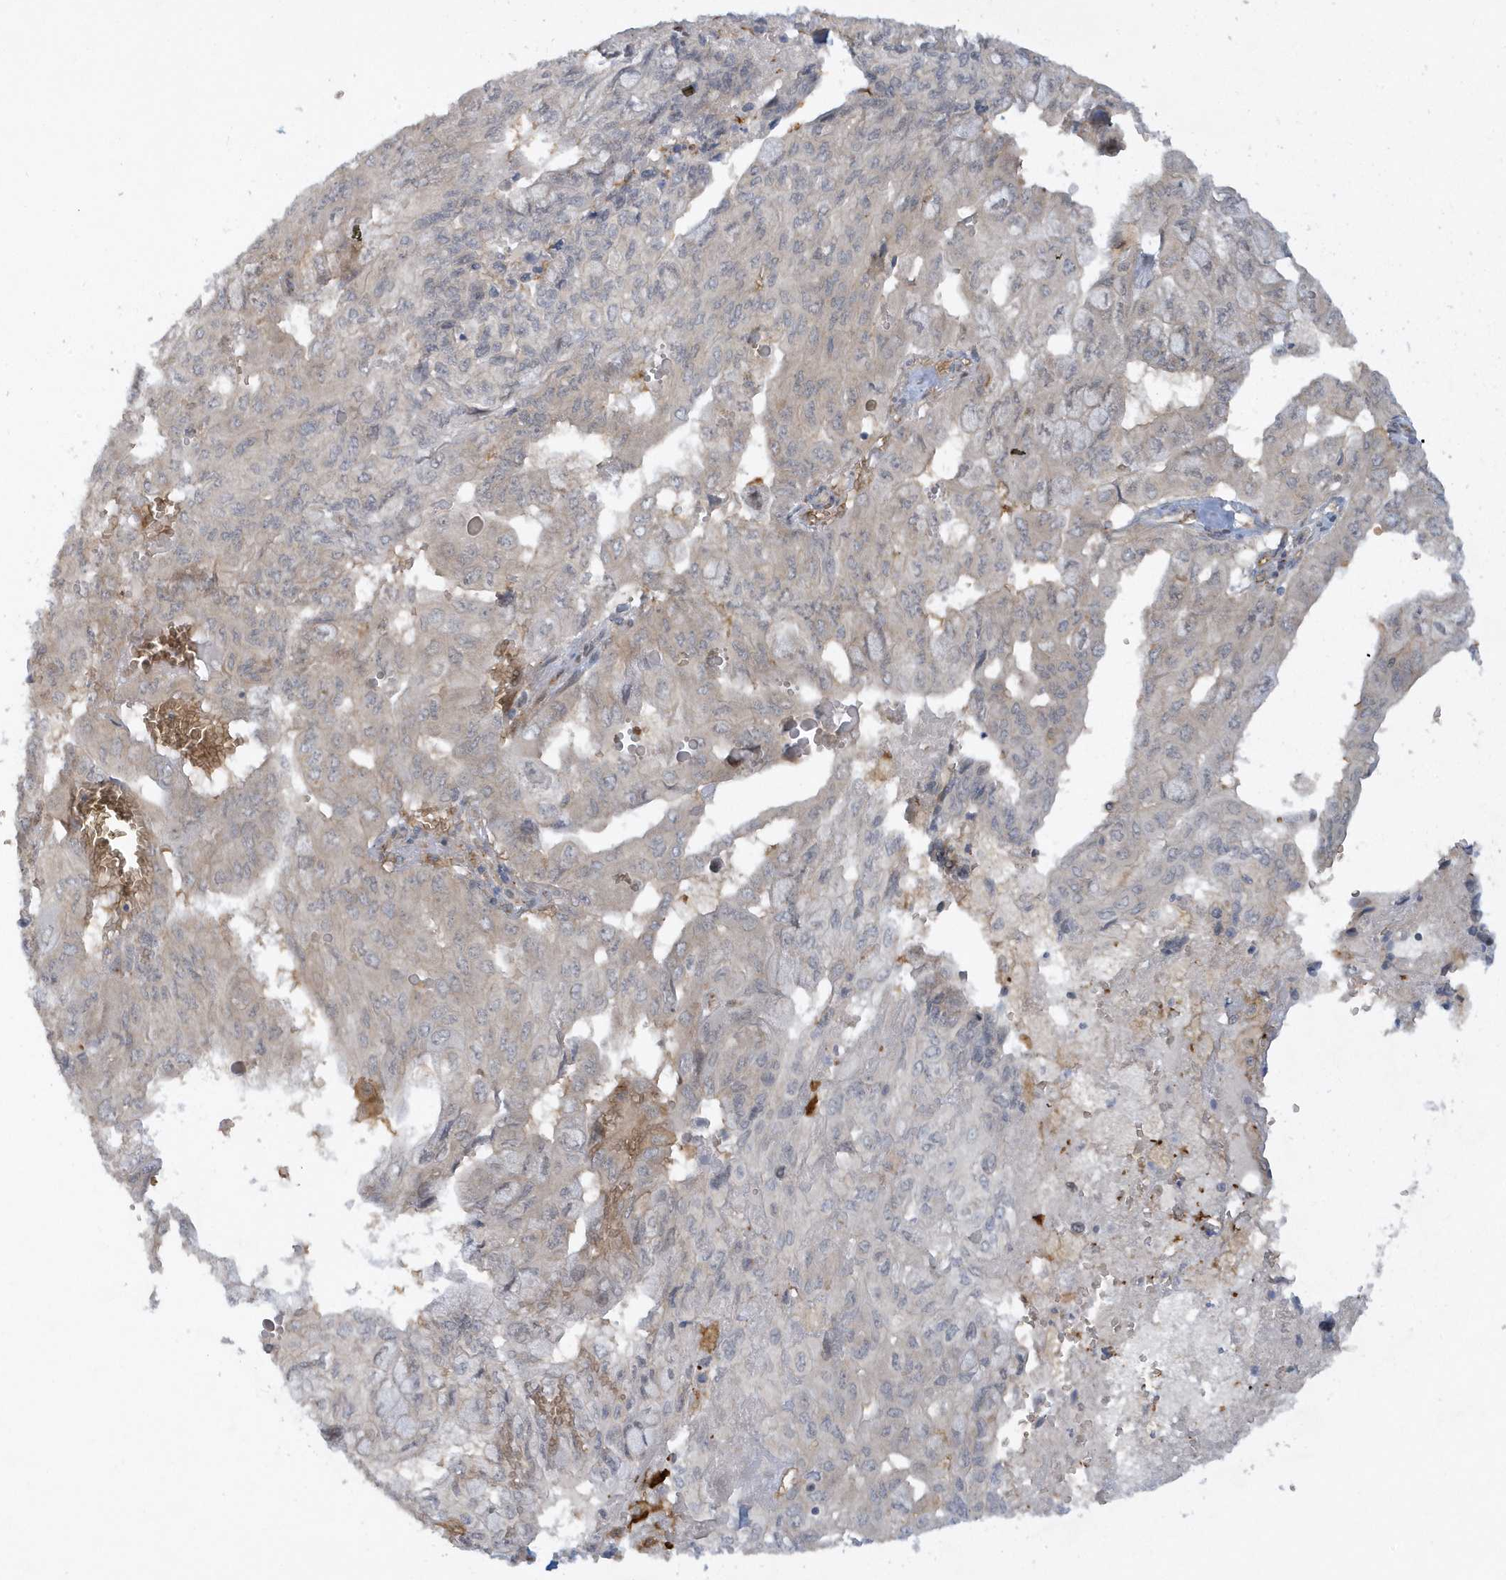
{"staining": {"intensity": "negative", "quantity": "none", "location": "none"}, "tissue": "pancreatic cancer", "cell_type": "Tumor cells", "image_type": "cancer", "snomed": [{"axis": "morphology", "description": "Adenocarcinoma, NOS"}, {"axis": "topography", "description": "Pancreas"}], "caption": "Human adenocarcinoma (pancreatic) stained for a protein using immunohistochemistry exhibits no expression in tumor cells.", "gene": "RPP40", "patient": {"sex": "male", "age": 51}}